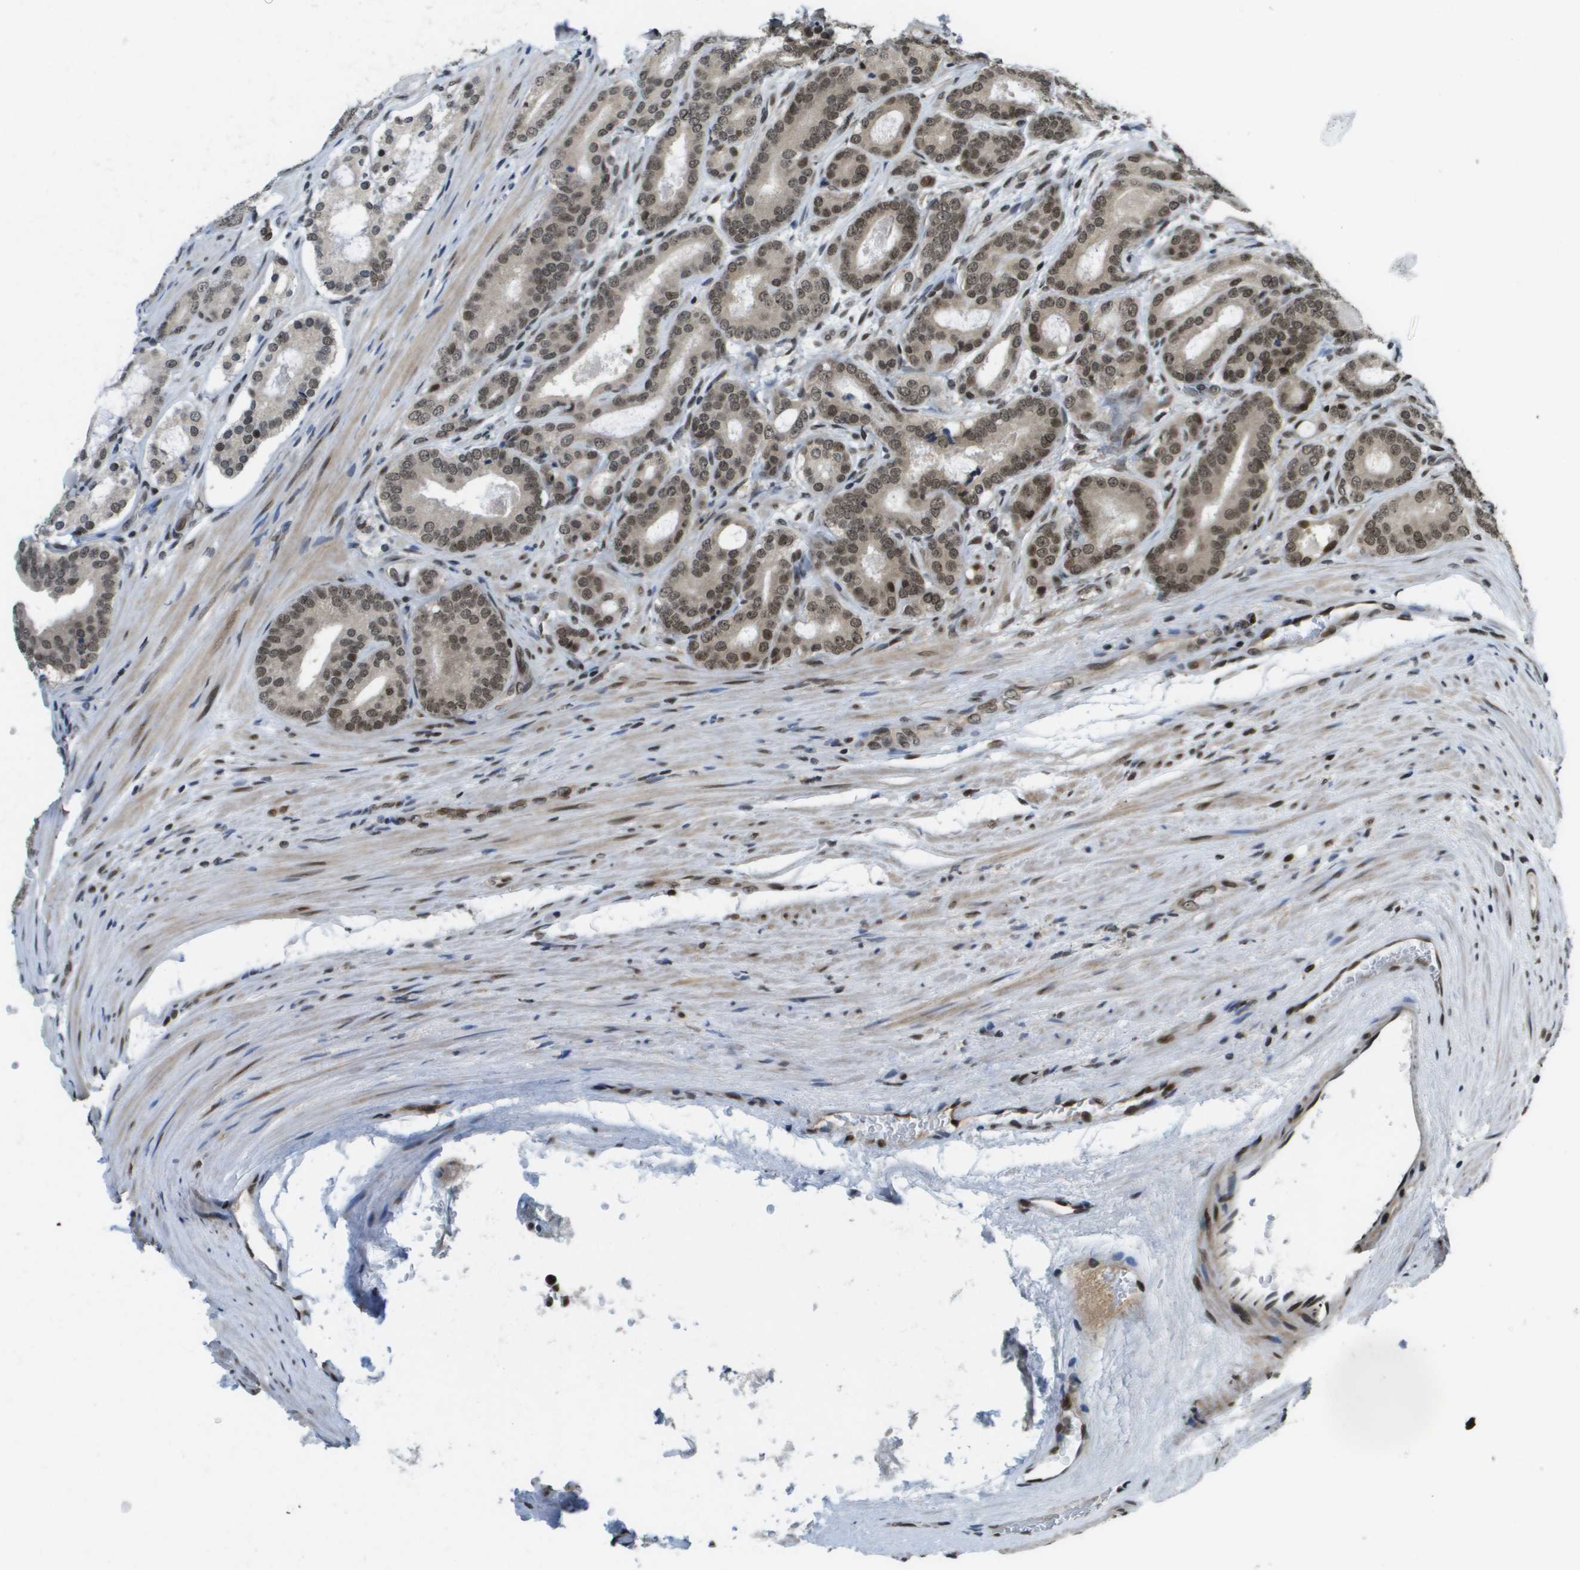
{"staining": {"intensity": "moderate", "quantity": ">75%", "location": "cytoplasmic/membranous,nuclear"}, "tissue": "prostate cancer", "cell_type": "Tumor cells", "image_type": "cancer", "snomed": [{"axis": "morphology", "description": "Adenocarcinoma, High grade"}, {"axis": "topography", "description": "Prostate"}], "caption": "The photomicrograph shows staining of prostate high-grade adenocarcinoma, revealing moderate cytoplasmic/membranous and nuclear protein staining (brown color) within tumor cells. The staining is performed using DAB brown chromogen to label protein expression. The nuclei are counter-stained blue using hematoxylin.", "gene": "RECQL4", "patient": {"sex": "male", "age": 60}}